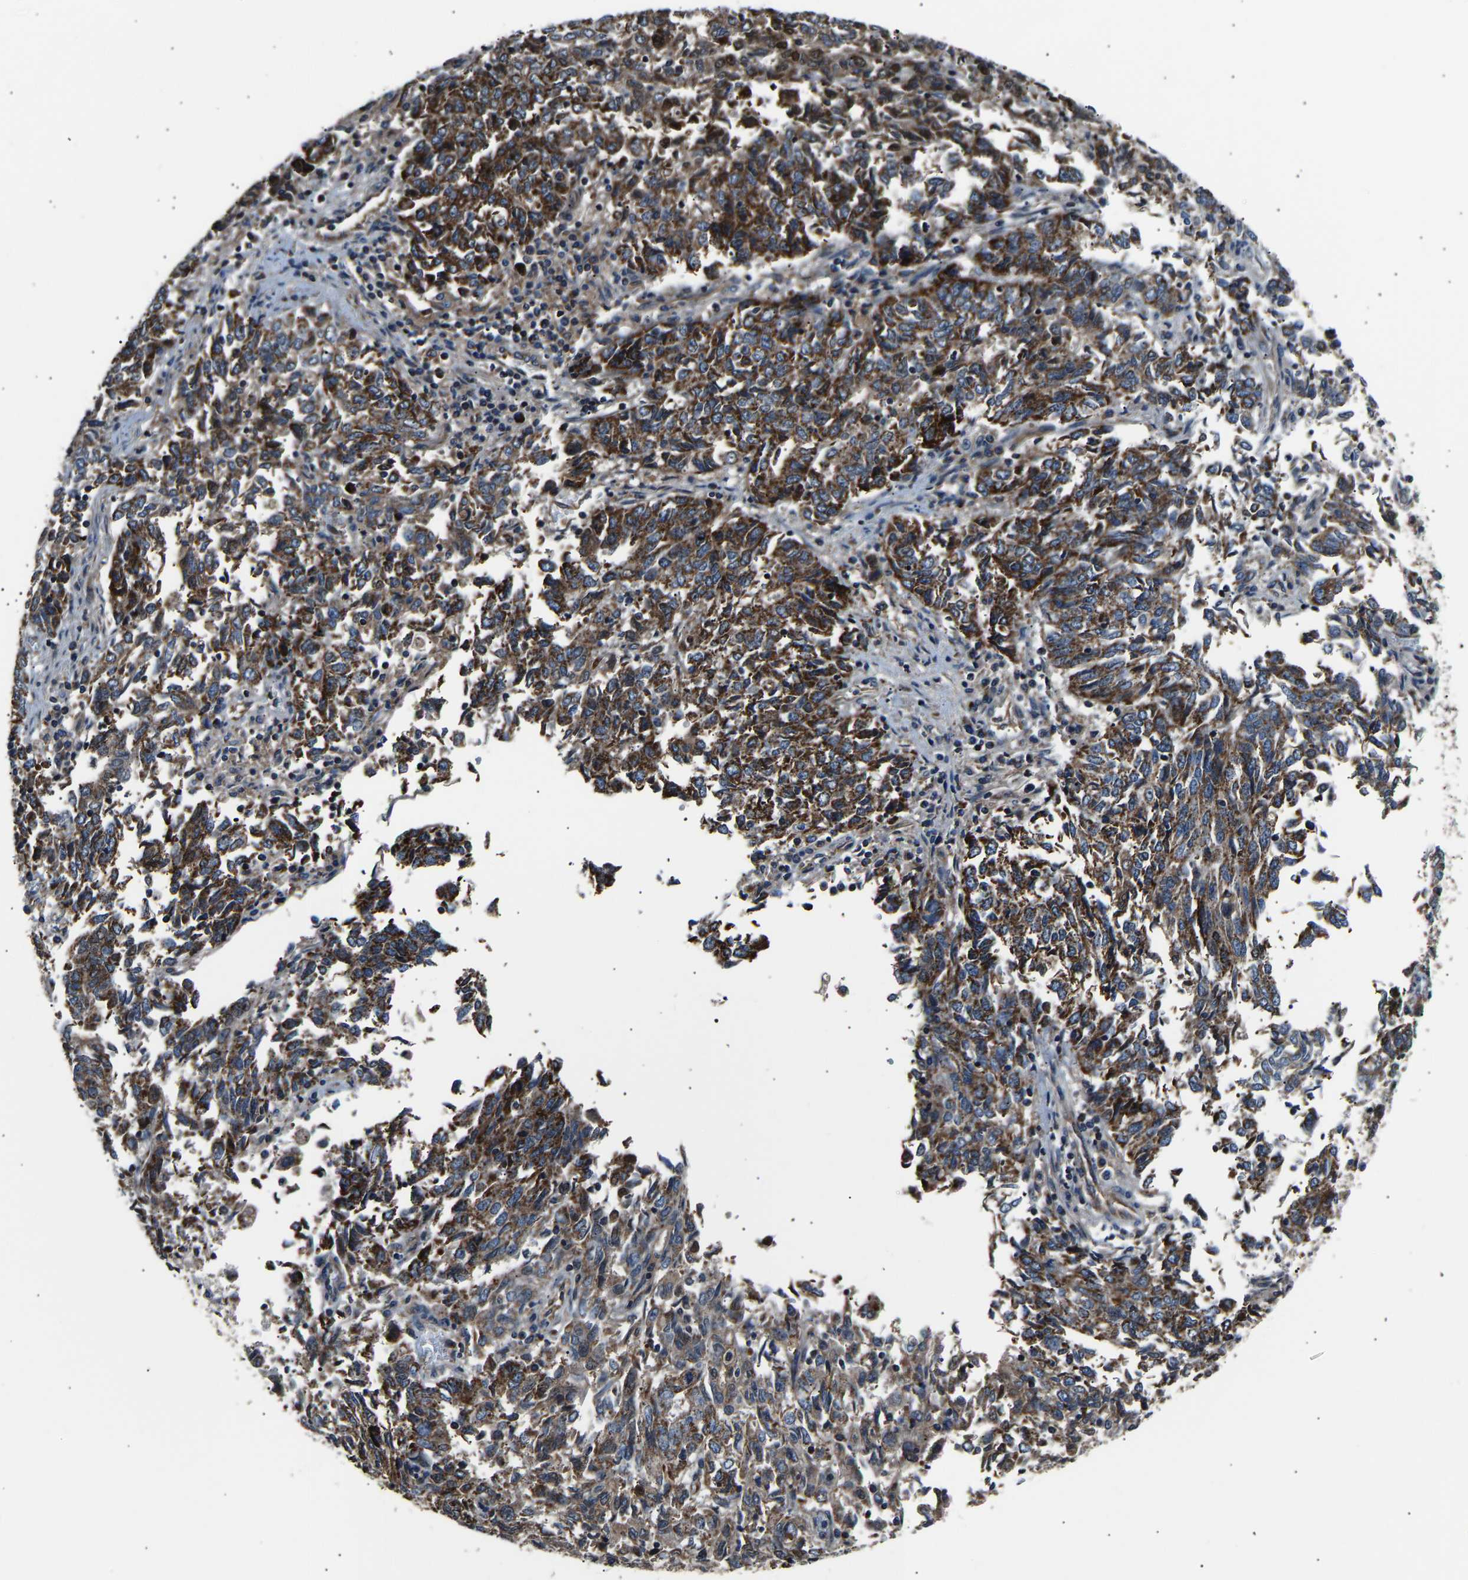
{"staining": {"intensity": "strong", "quantity": ">75%", "location": "cytoplasmic/membranous"}, "tissue": "endometrial cancer", "cell_type": "Tumor cells", "image_type": "cancer", "snomed": [{"axis": "morphology", "description": "Adenocarcinoma, NOS"}, {"axis": "topography", "description": "Endometrium"}], "caption": "Endometrial cancer (adenocarcinoma) was stained to show a protein in brown. There is high levels of strong cytoplasmic/membranous expression in approximately >75% of tumor cells. Nuclei are stained in blue.", "gene": "GGCT", "patient": {"sex": "female", "age": 80}}